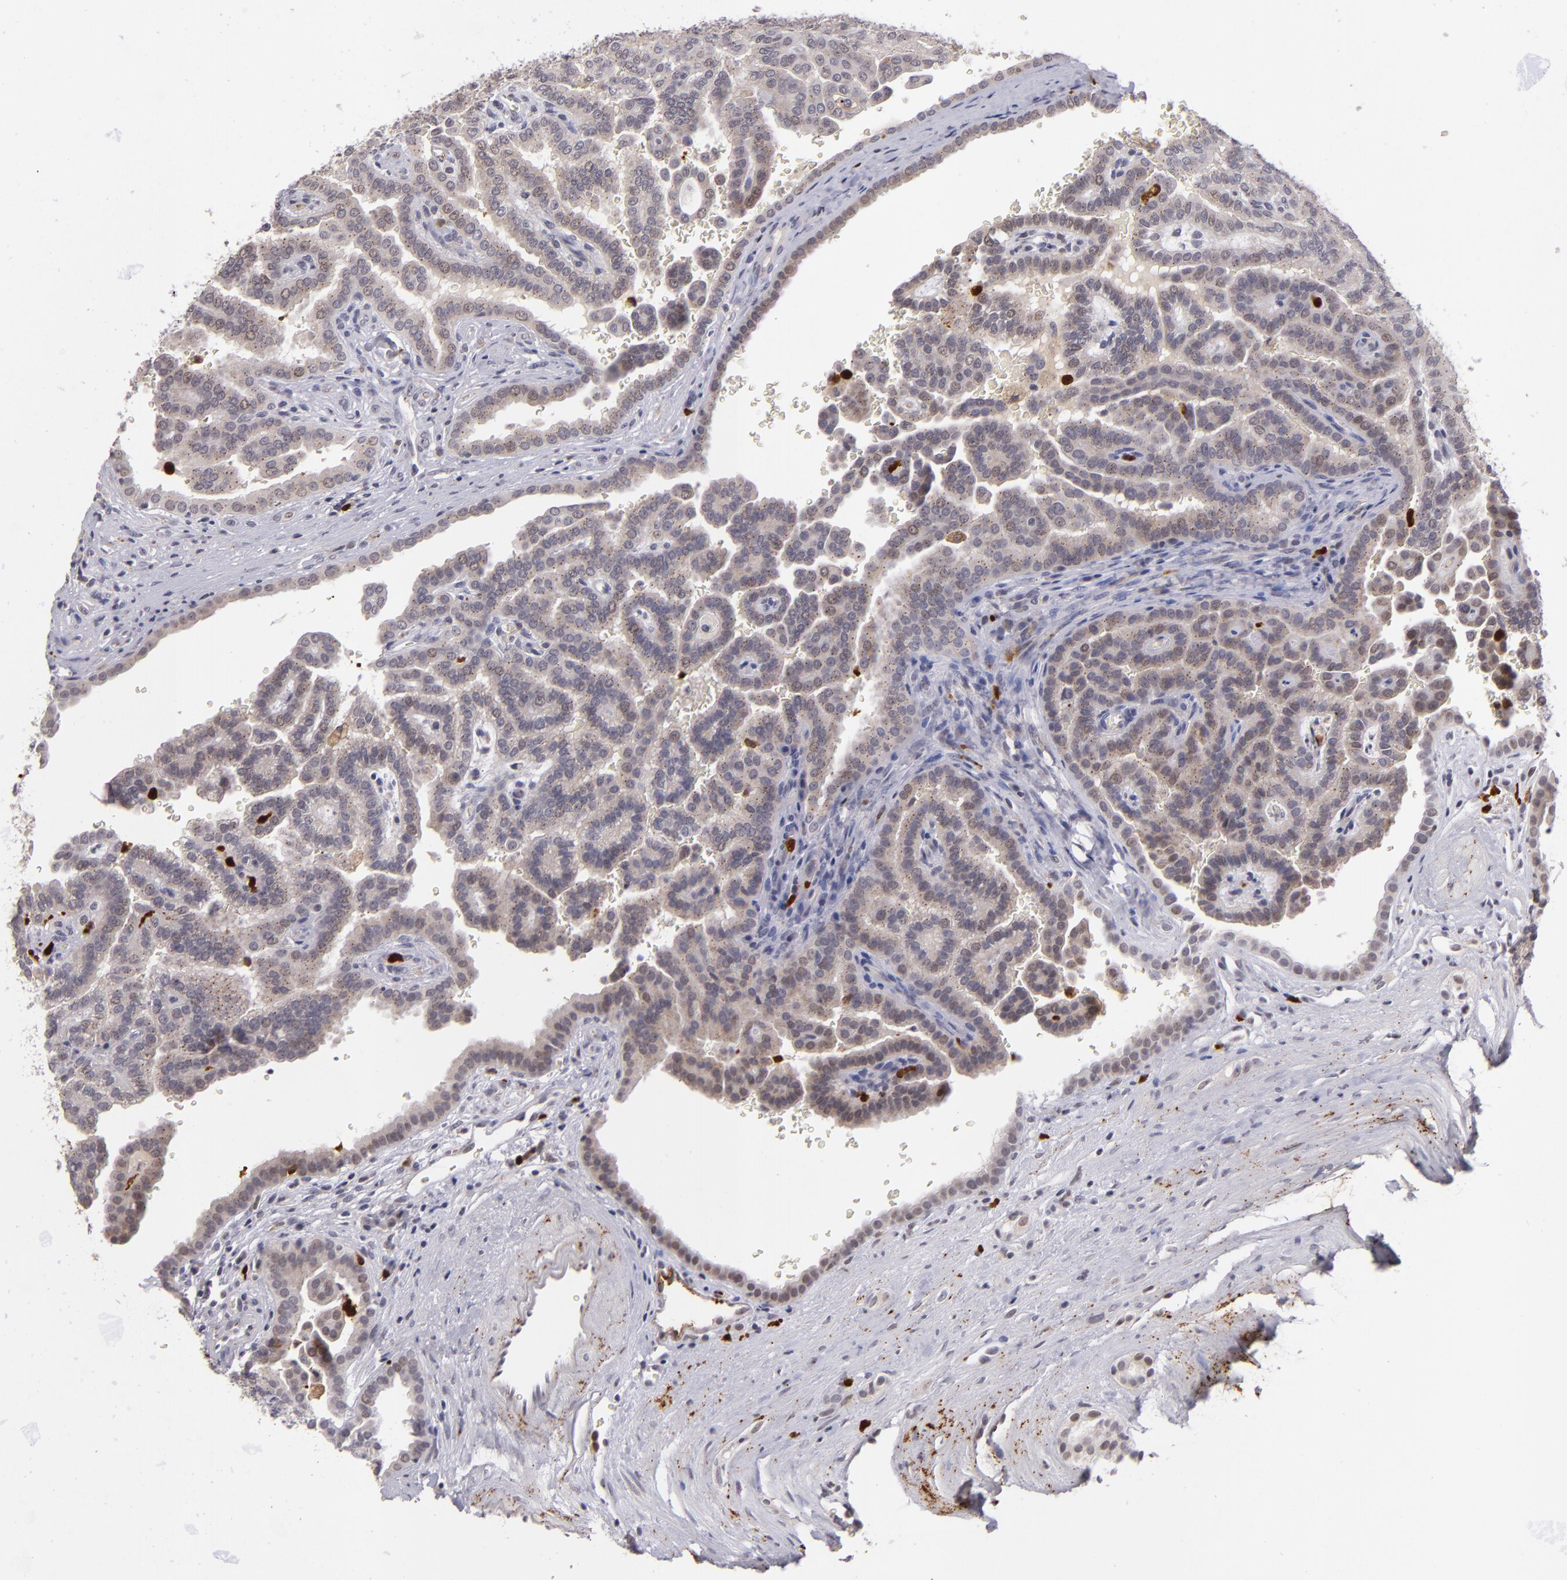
{"staining": {"intensity": "weak", "quantity": "25%-75%", "location": "cytoplasmic/membranous,nuclear"}, "tissue": "renal cancer", "cell_type": "Tumor cells", "image_type": "cancer", "snomed": [{"axis": "morphology", "description": "Adenocarcinoma, NOS"}, {"axis": "topography", "description": "Kidney"}], "caption": "Tumor cells reveal low levels of weak cytoplasmic/membranous and nuclear expression in approximately 25%-75% of cells in renal cancer.", "gene": "RXRG", "patient": {"sex": "male", "age": 61}}